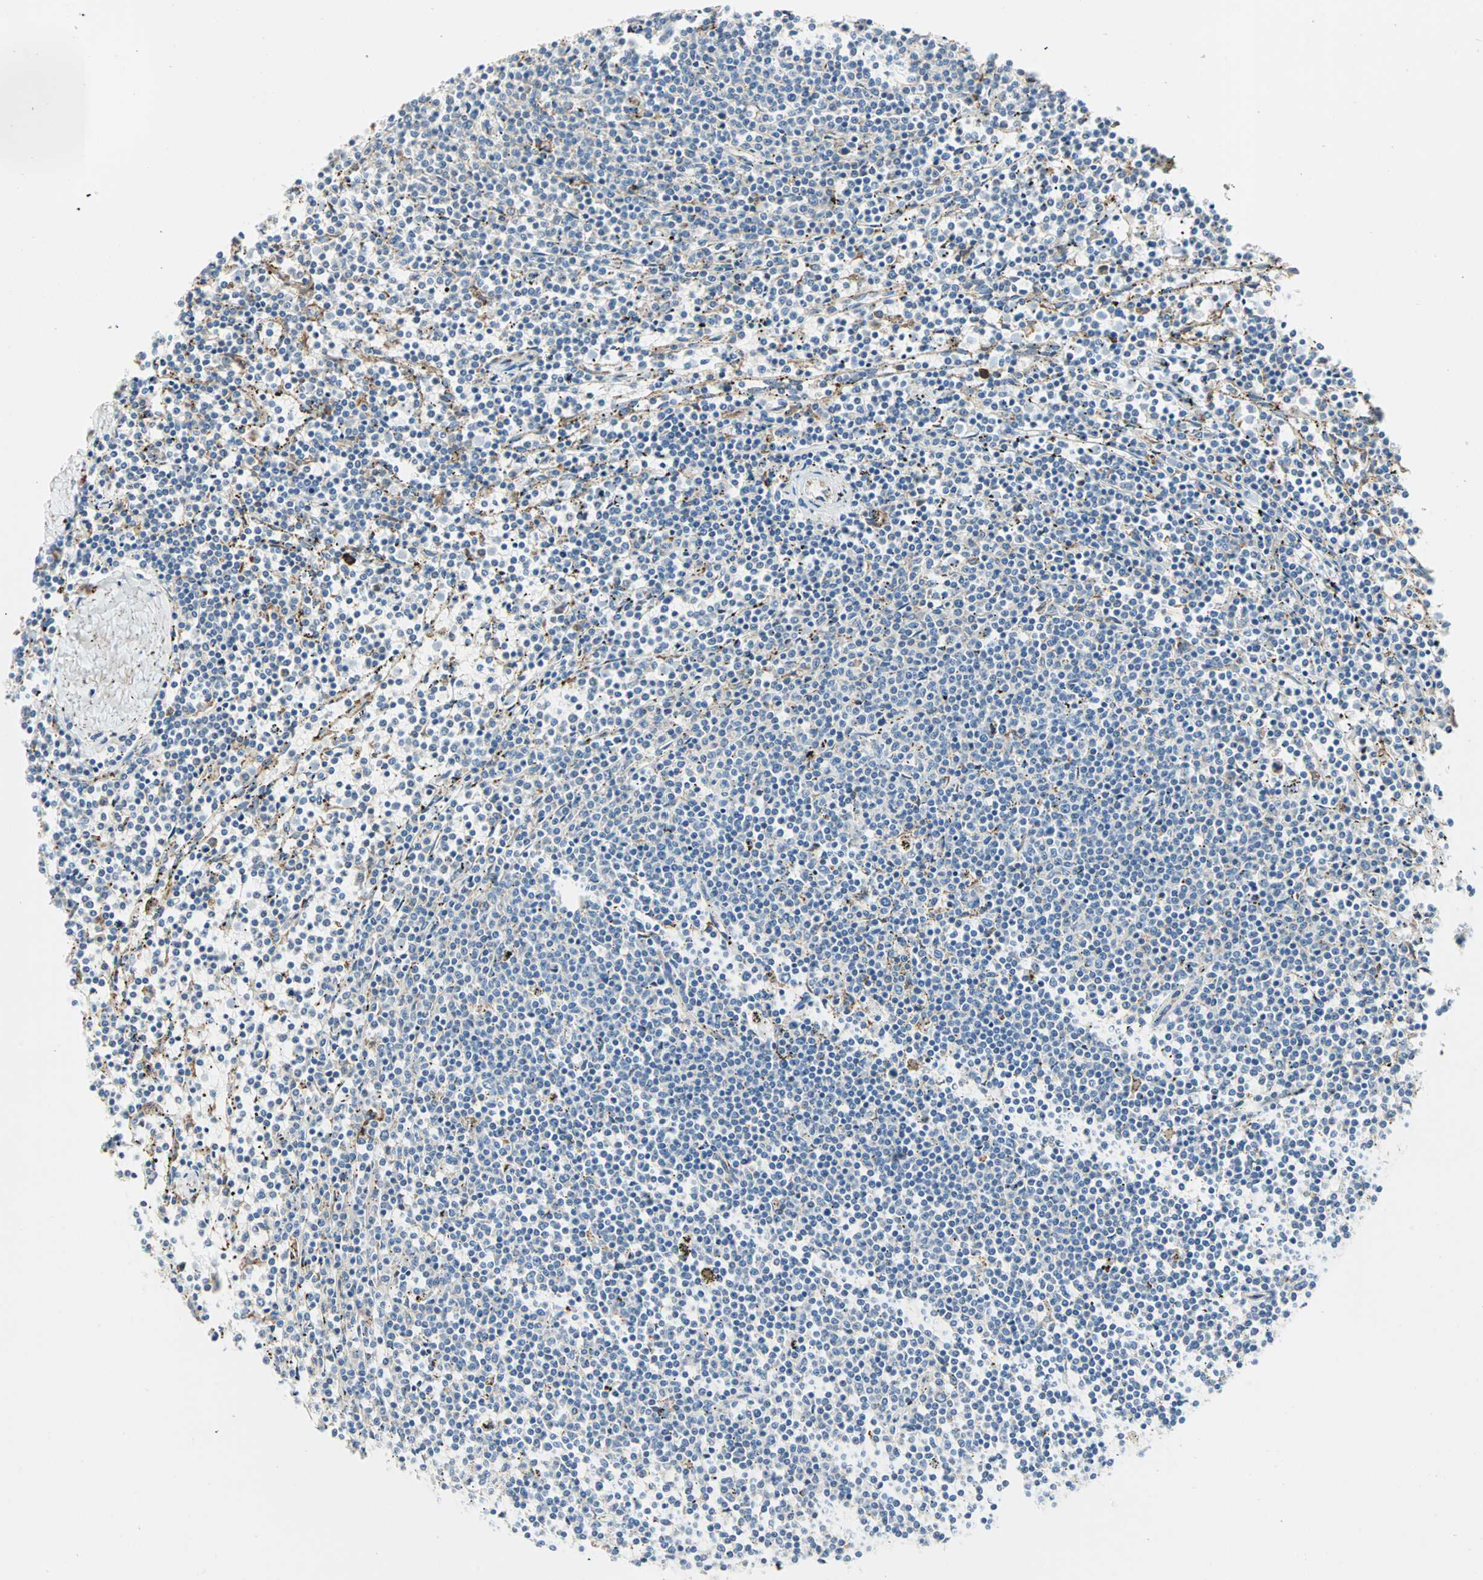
{"staining": {"intensity": "weak", "quantity": "<25%", "location": "cytoplasmic/membranous"}, "tissue": "lymphoma", "cell_type": "Tumor cells", "image_type": "cancer", "snomed": [{"axis": "morphology", "description": "Malignant lymphoma, non-Hodgkin's type, Low grade"}, {"axis": "topography", "description": "Spleen"}], "caption": "Histopathology image shows no significant protein expression in tumor cells of lymphoma.", "gene": "PLCXD1", "patient": {"sex": "female", "age": 50}}